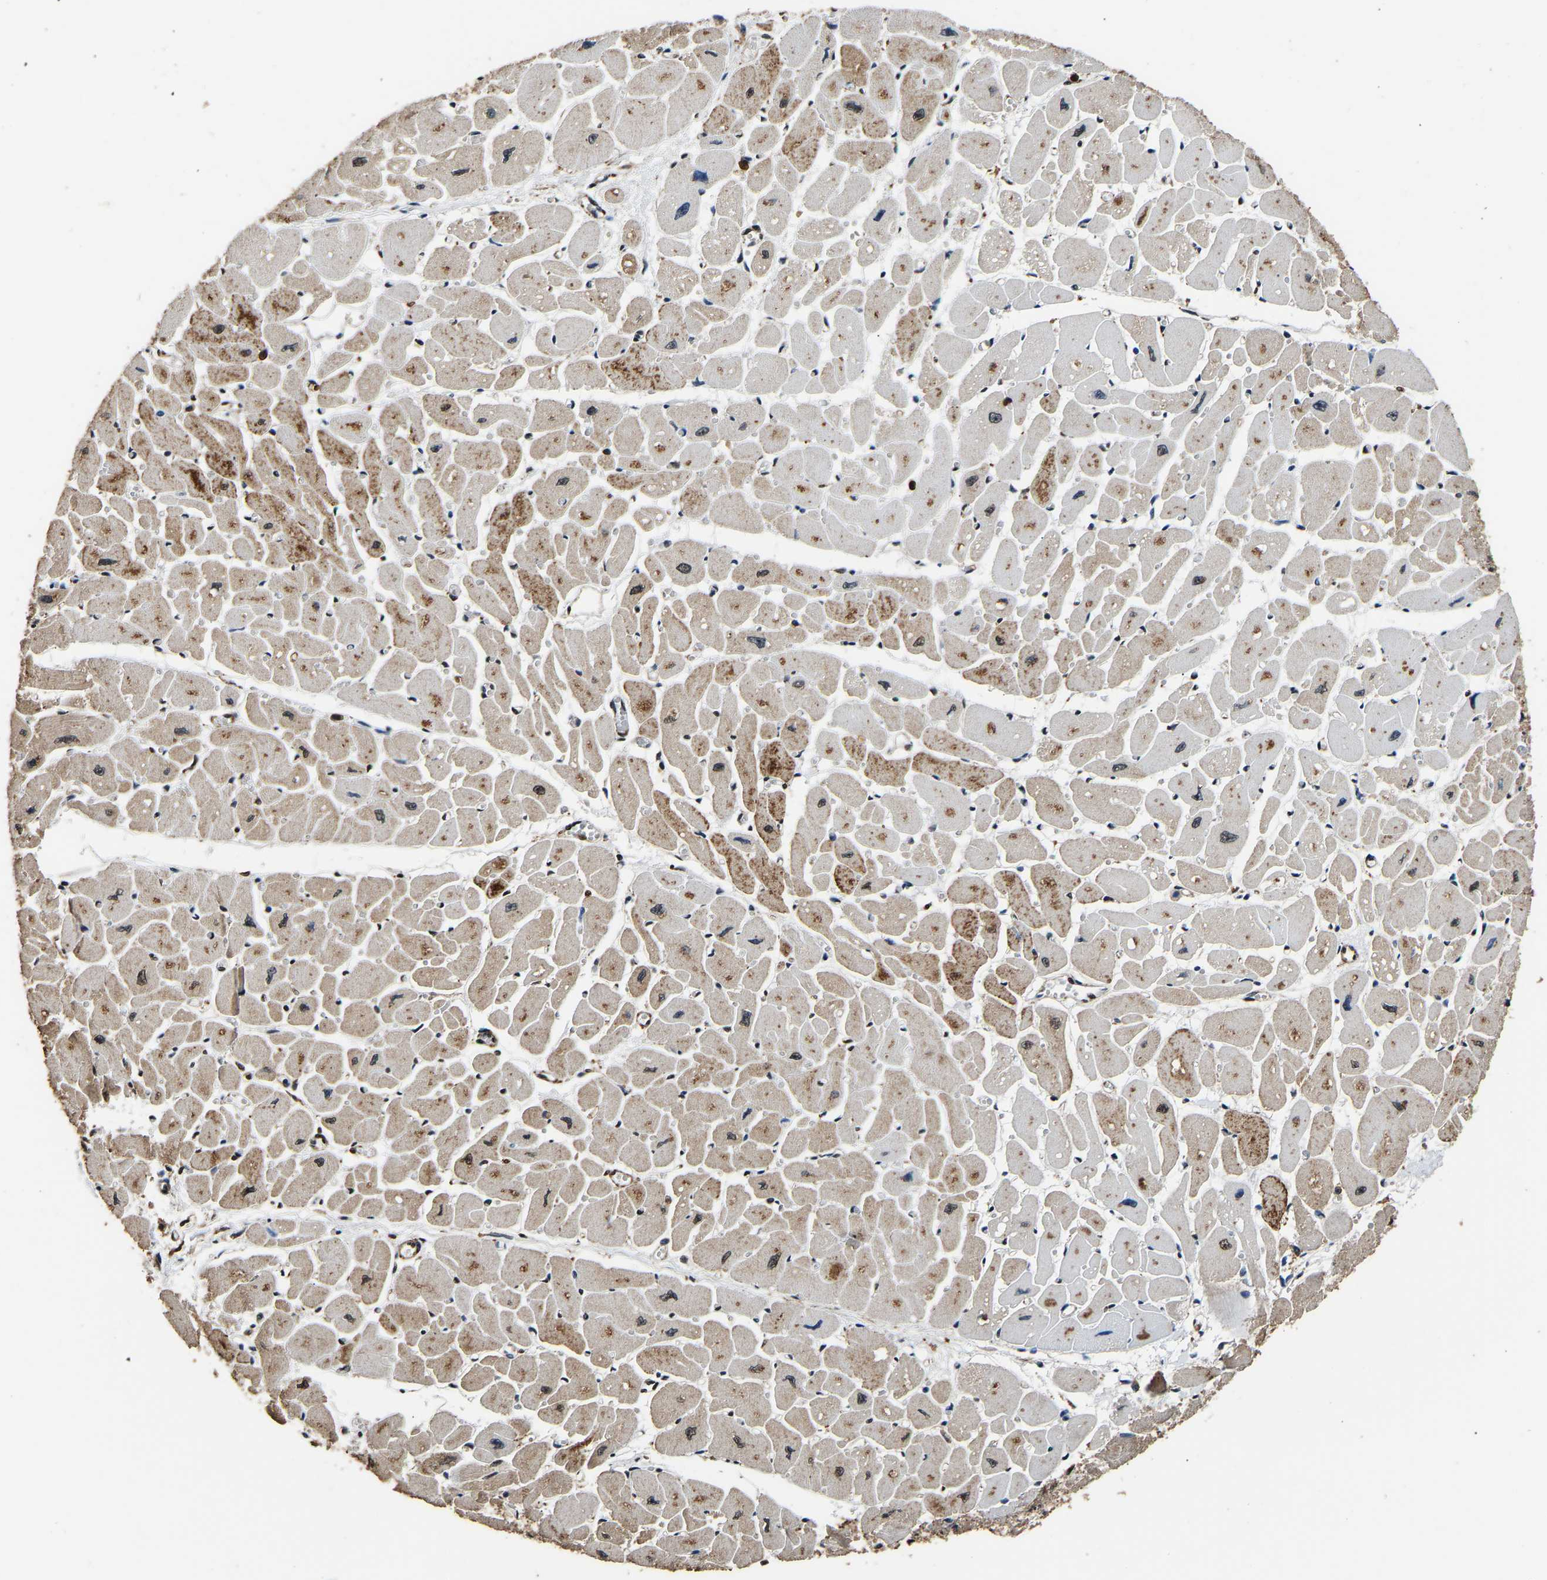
{"staining": {"intensity": "strong", "quantity": "25%-75%", "location": "cytoplasmic/membranous,nuclear"}, "tissue": "heart muscle", "cell_type": "Cardiomyocytes", "image_type": "normal", "snomed": [{"axis": "morphology", "description": "Normal tissue, NOS"}, {"axis": "topography", "description": "Heart"}], "caption": "Immunohistochemistry of normal heart muscle shows high levels of strong cytoplasmic/membranous,nuclear expression in about 25%-75% of cardiomyocytes. The staining is performed using DAB brown chromogen to label protein expression. The nuclei are counter-stained blue using hematoxylin.", "gene": "SAFB", "patient": {"sex": "female", "age": 54}}